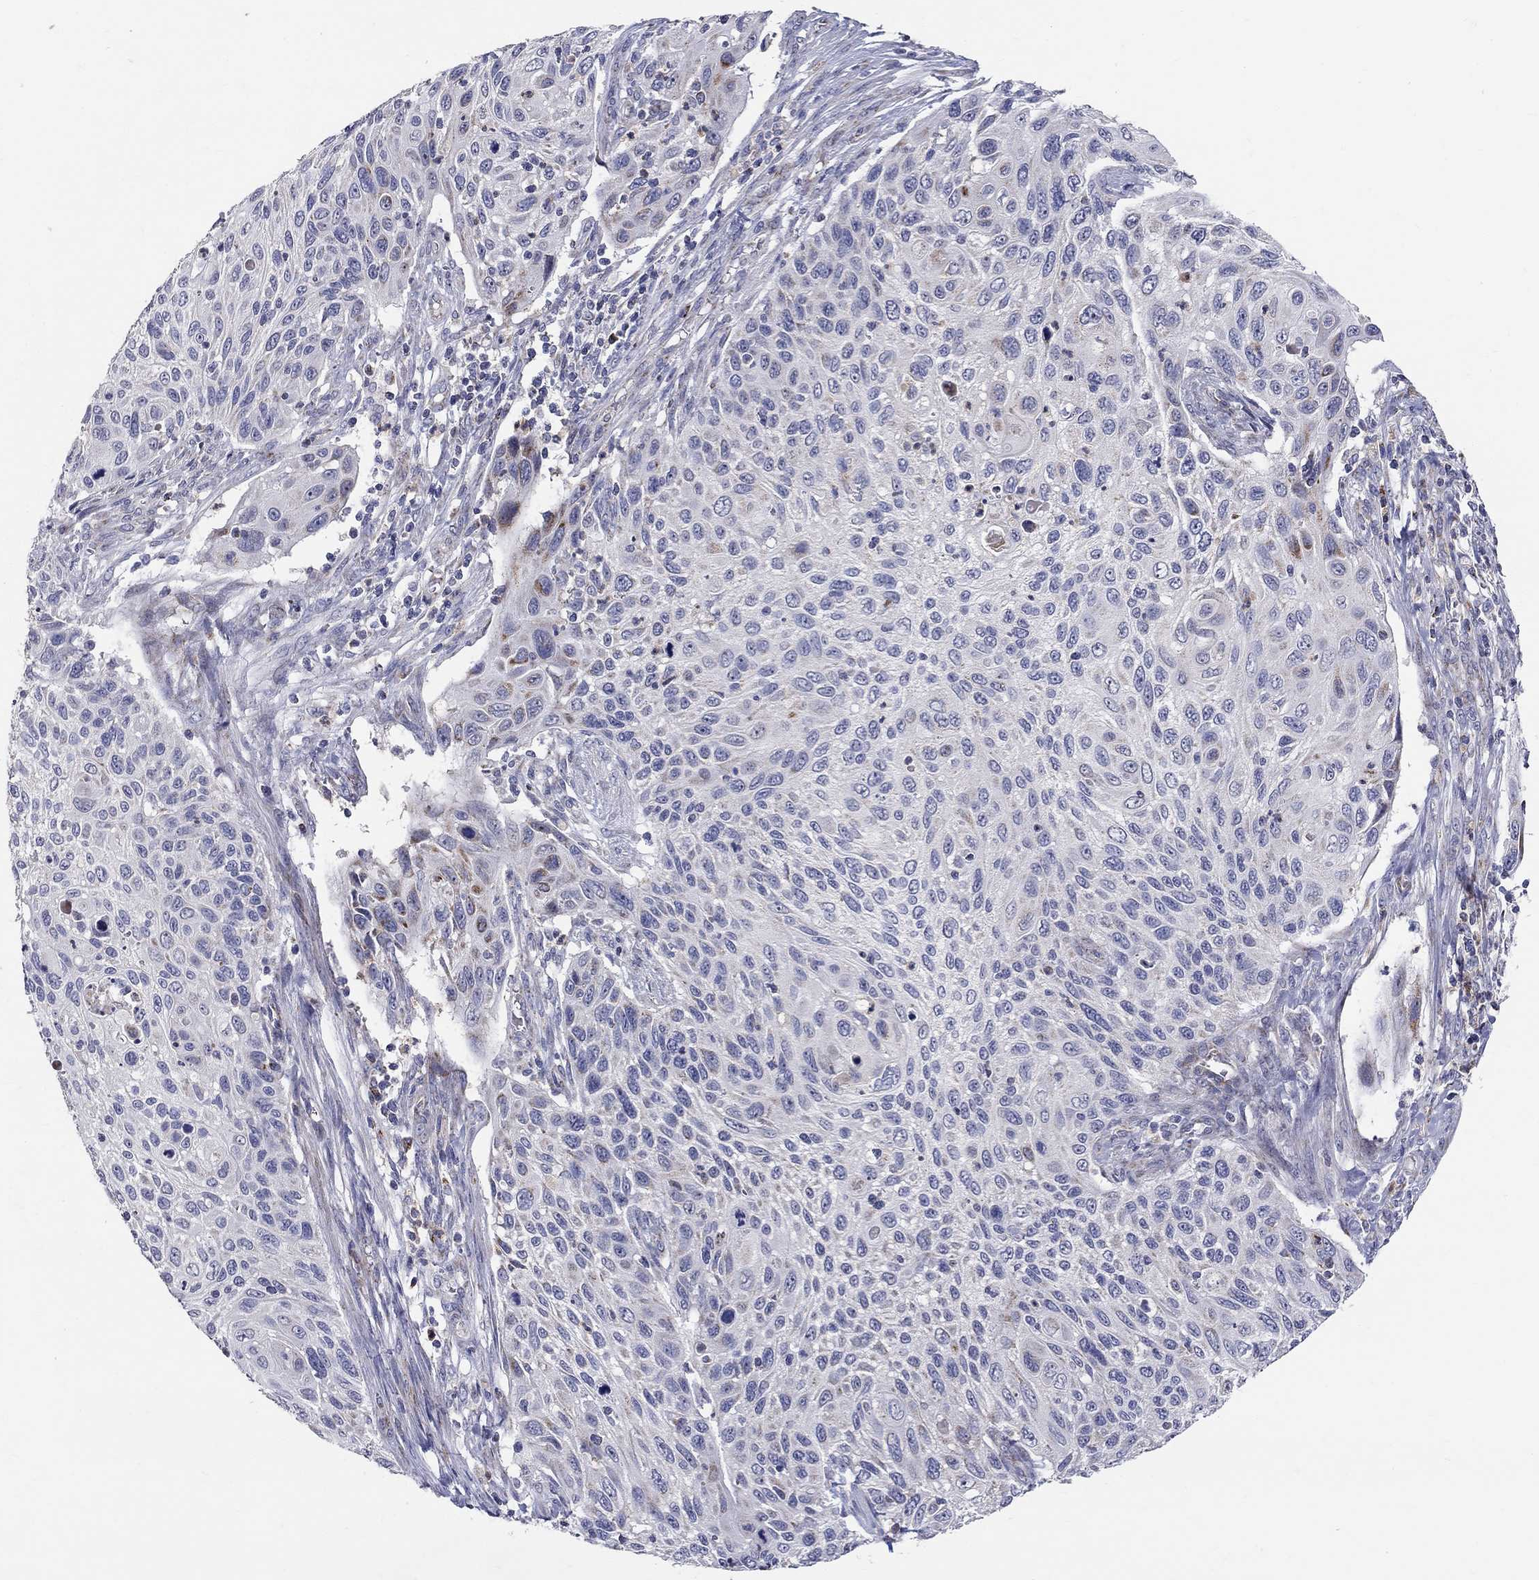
{"staining": {"intensity": "negative", "quantity": "none", "location": "none"}, "tissue": "cervical cancer", "cell_type": "Tumor cells", "image_type": "cancer", "snomed": [{"axis": "morphology", "description": "Squamous cell carcinoma, NOS"}, {"axis": "topography", "description": "Cervix"}], "caption": "Tumor cells show no significant protein staining in cervical cancer. (Immunohistochemistry (ihc), brightfield microscopy, high magnification).", "gene": "HMX2", "patient": {"sex": "female", "age": 70}}